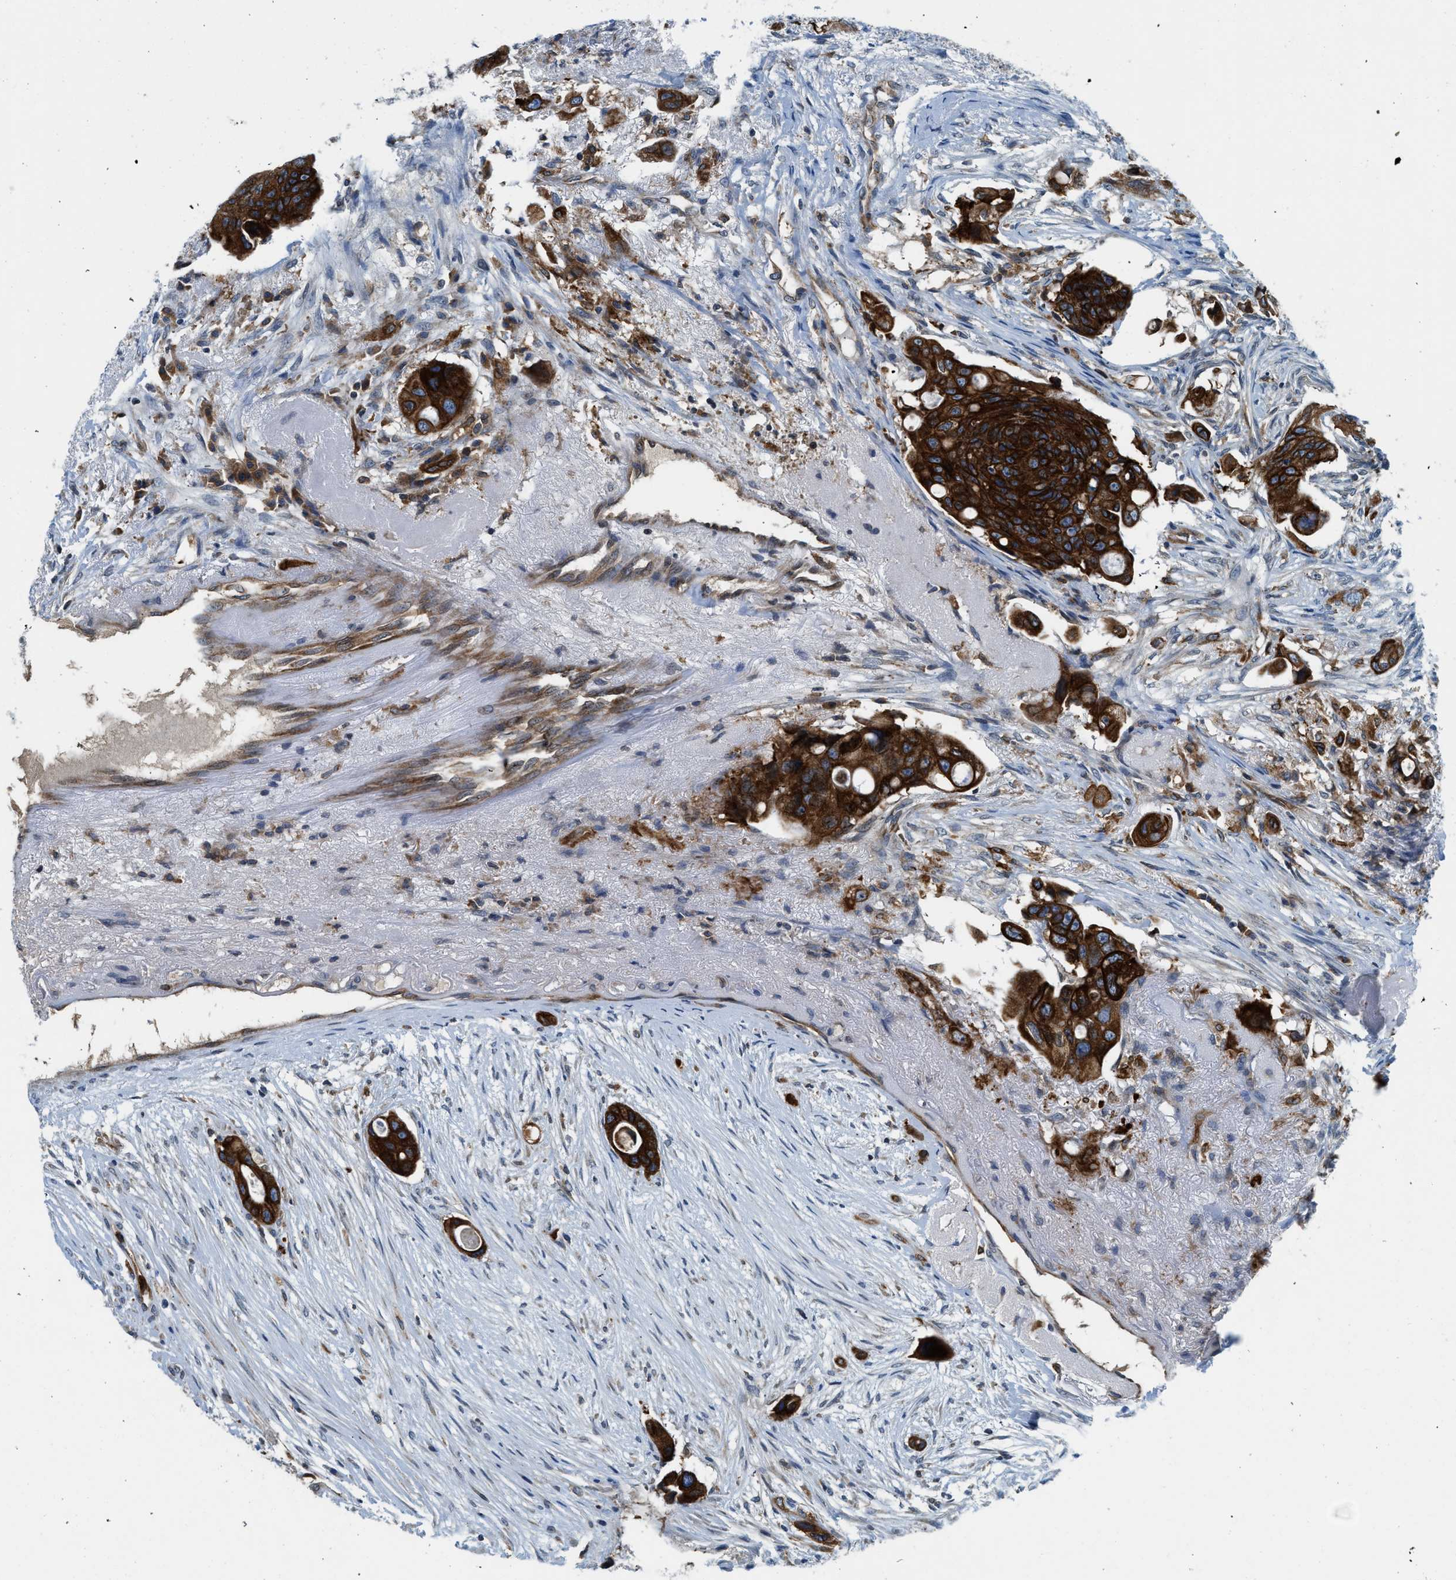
{"staining": {"intensity": "strong", "quantity": ">75%", "location": "cytoplasmic/membranous"}, "tissue": "colorectal cancer", "cell_type": "Tumor cells", "image_type": "cancer", "snomed": [{"axis": "morphology", "description": "Adenocarcinoma, NOS"}, {"axis": "topography", "description": "Colon"}], "caption": "Immunohistochemistry (IHC) (DAB) staining of human colorectal cancer demonstrates strong cytoplasmic/membranous protein staining in about >75% of tumor cells.", "gene": "BCAP31", "patient": {"sex": "female", "age": 57}}